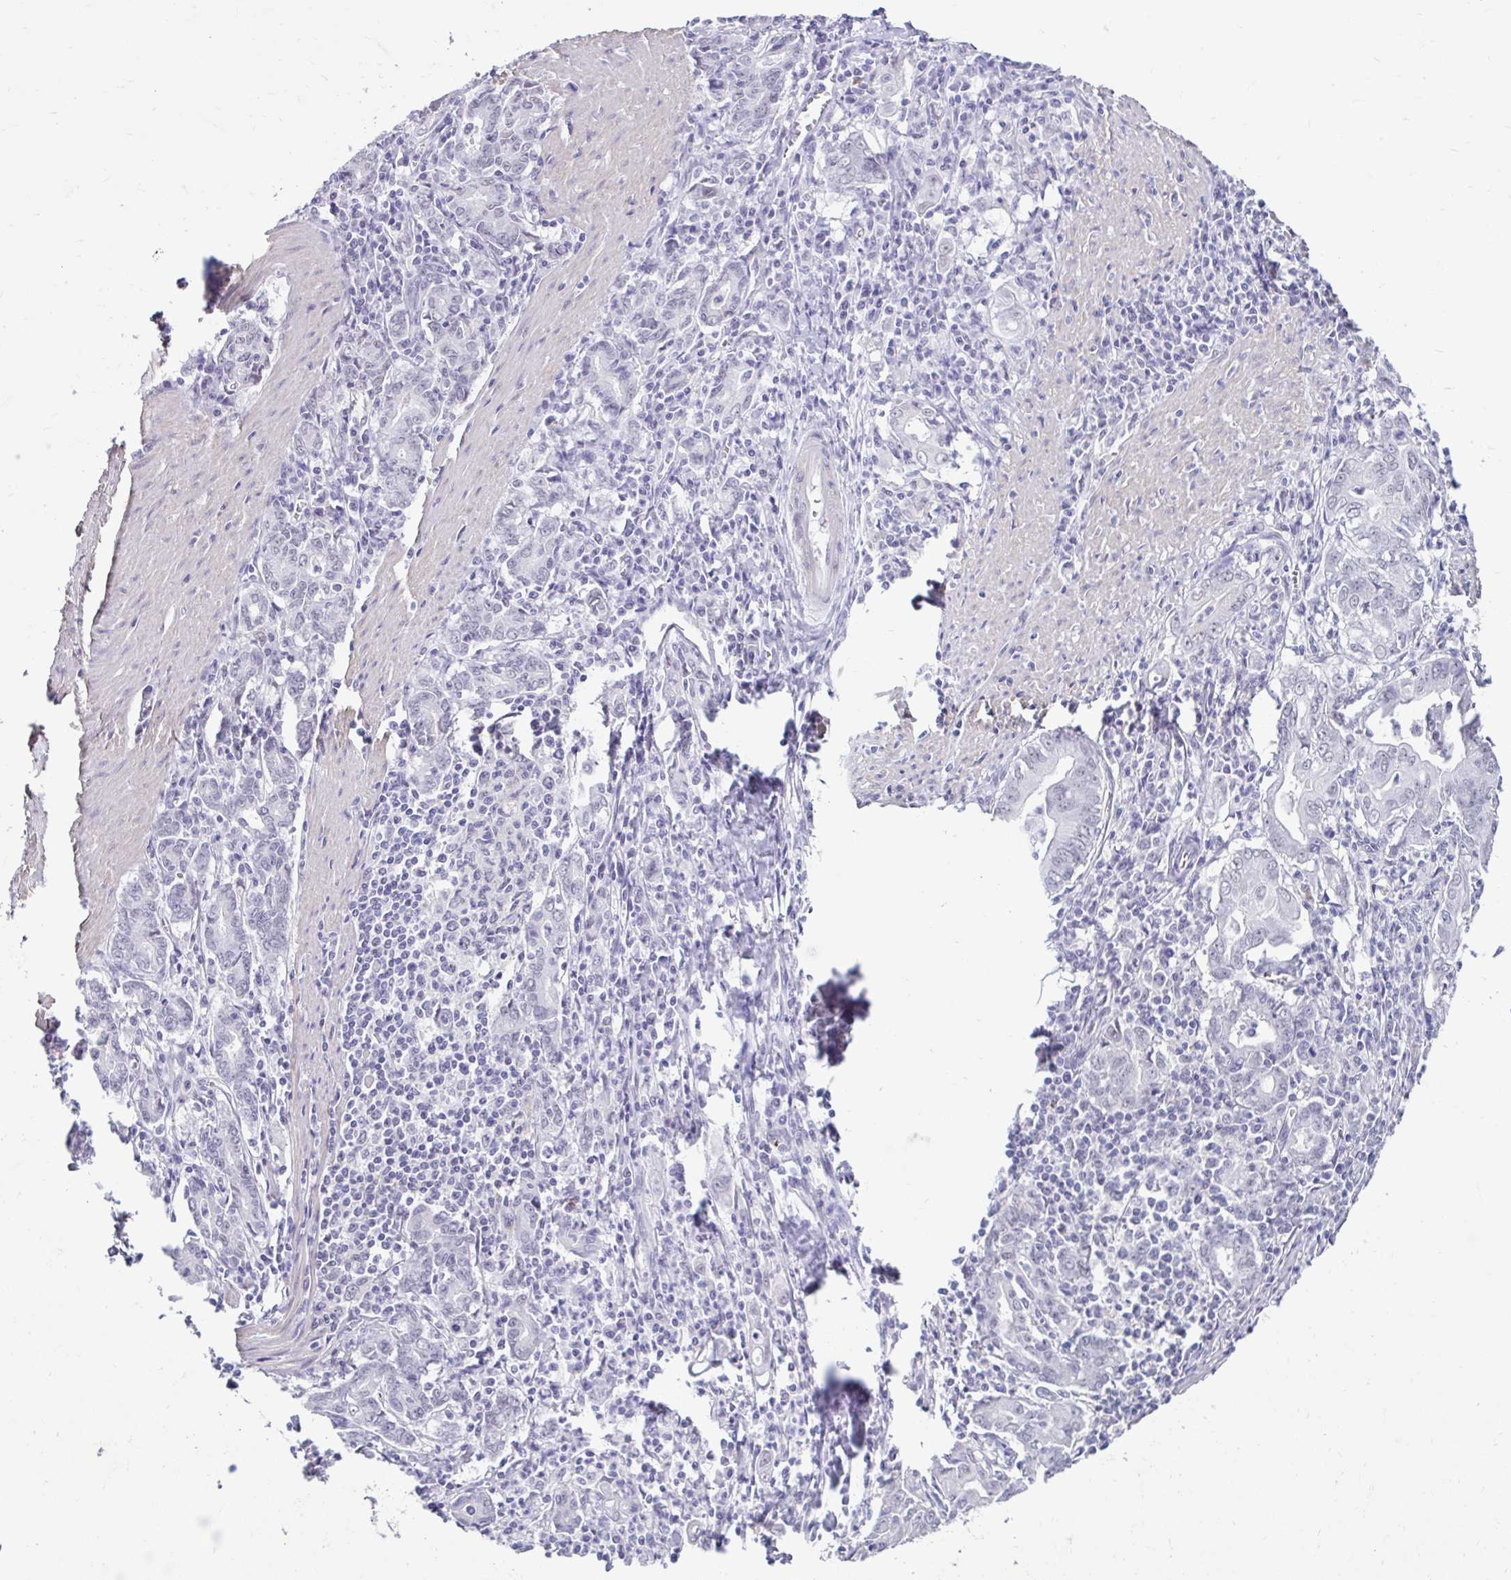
{"staining": {"intensity": "negative", "quantity": "none", "location": "none"}, "tissue": "stomach cancer", "cell_type": "Tumor cells", "image_type": "cancer", "snomed": [{"axis": "morphology", "description": "Adenocarcinoma, NOS"}, {"axis": "topography", "description": "Stomach, upper"}], "caption": "There is no significant expression in tumor cells of adenocarcinoma (stomach).", "gene": "DCAF17", "patient": {"sex": "female", "age": 79}}